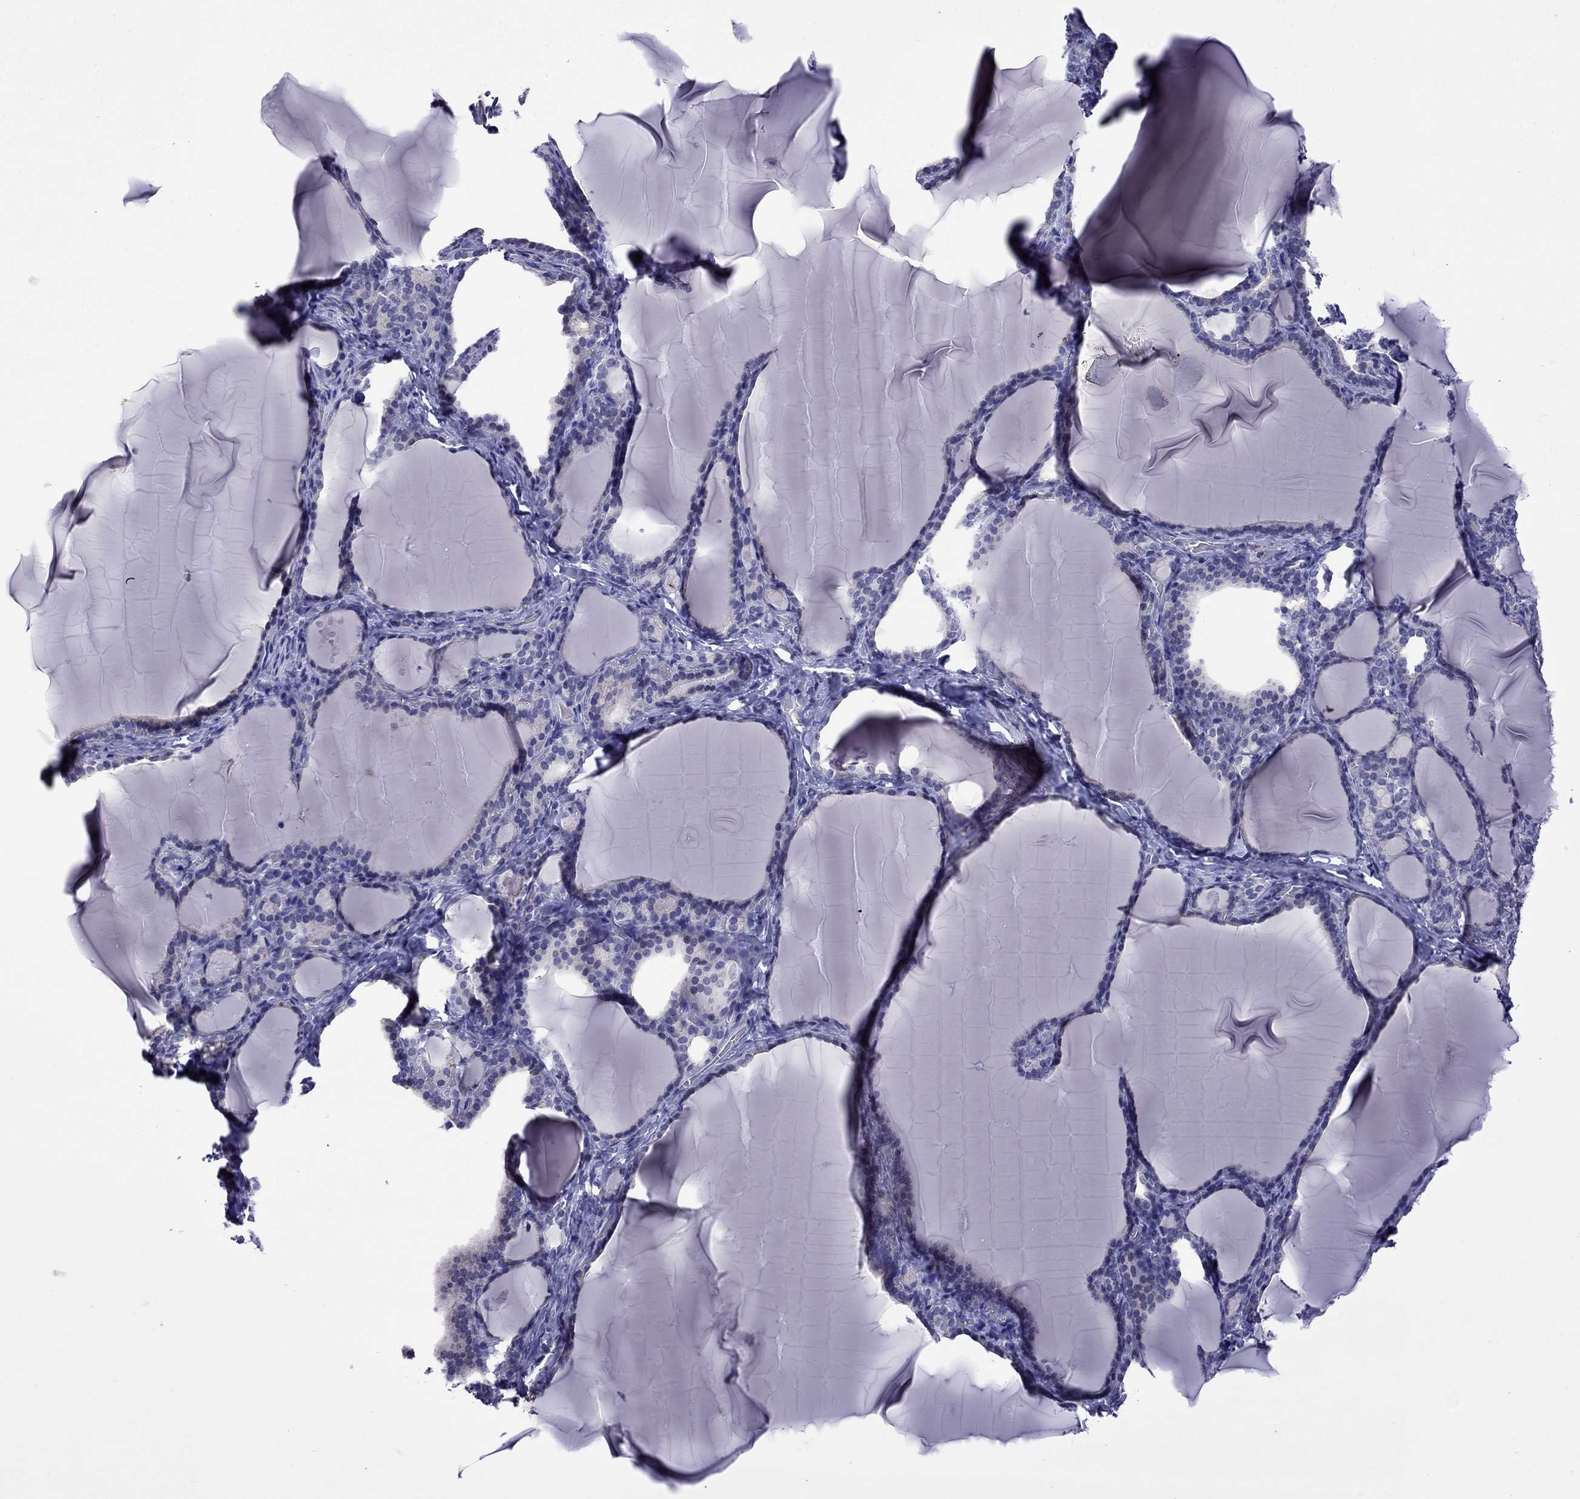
{"staining": {"intensity": "negative", "quantity": "none", "location": "none"}, "tissue": "thyroid gland", "cell_type": "Glandular cells", "image_type": "normal", "snomed": [{"axis": "morphology", "description": "Normal tissue, NOS"}, {"axis": "morphology", "description": "Hyperplasia, NOS"}, {"axis": "topography", "description": "Thyroid gland"}], "caption": "Immunohistochemical staining of benign thyroid gland demonstrates no significant expression in glandular cells.", "gene": "STAR", "patient": {"sex": "female", "age": 27}}